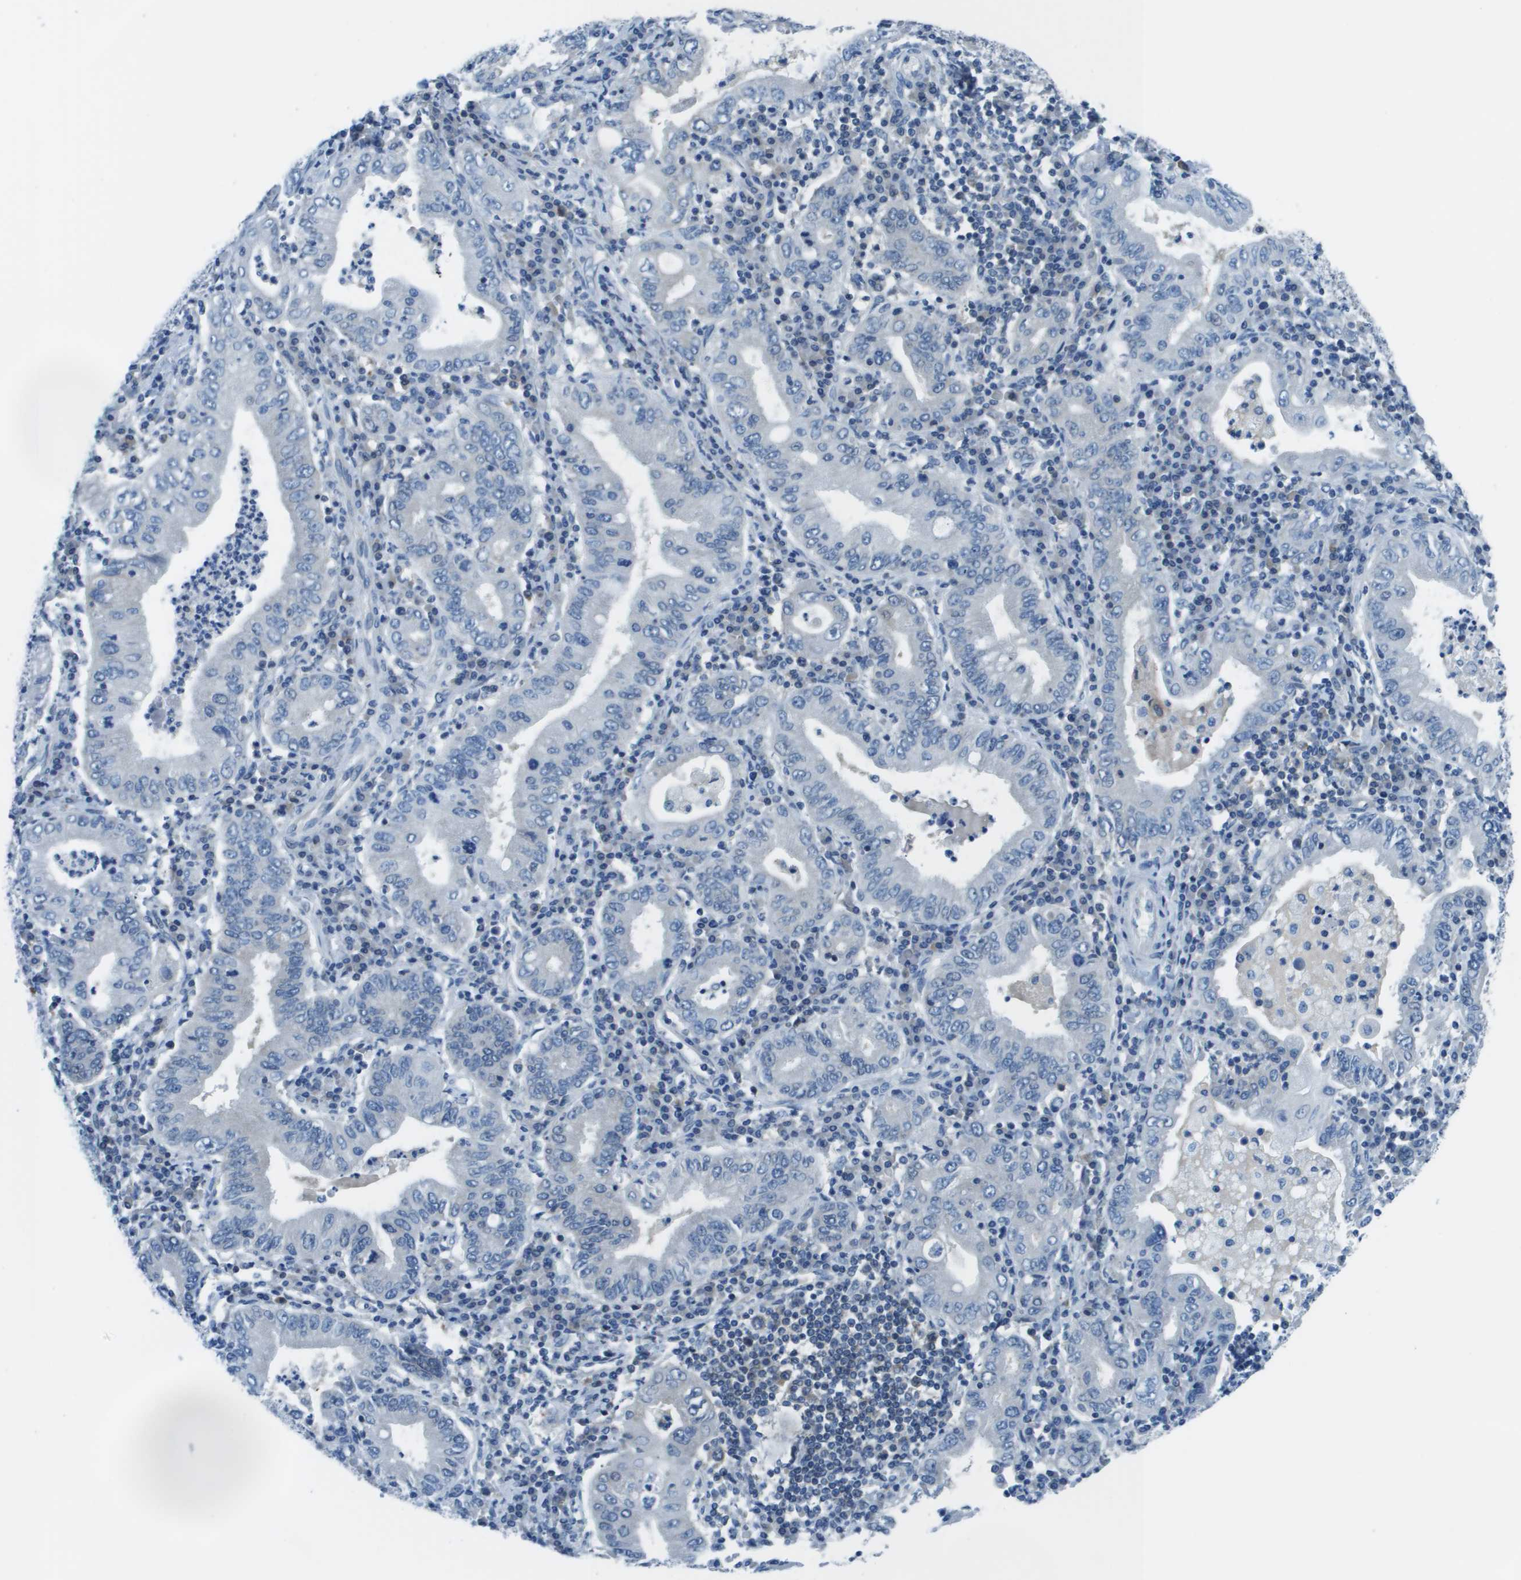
{"staining": {"intensity": "negative", "quantity": "none", "location": "none"}, "tissue": "stomach cancer", "cell_type": "Tumor cells", "image_type": "cancer", "snomed": [{"axis": "morphology", "description": "Normal tissue, NOS"}, {"axis": "morphology", "description": "Adenocarcinoma, NOS"}, {"axis": "topography", "description": "Esophagus"}, {"axis": "topography", "description": "Stomach, upper"}, {"axis": "topography", "description": "Peripheral nerve tissue"}], "caption": "Immunohistochemistry (IHC) photomicrograph of human stomach cancer (adenocarcinoma) stained for a protein (brown), which reveals no staining in tumor cells.", "gene": "STIP1", "patient": {"sex": "male", "age": 62}}